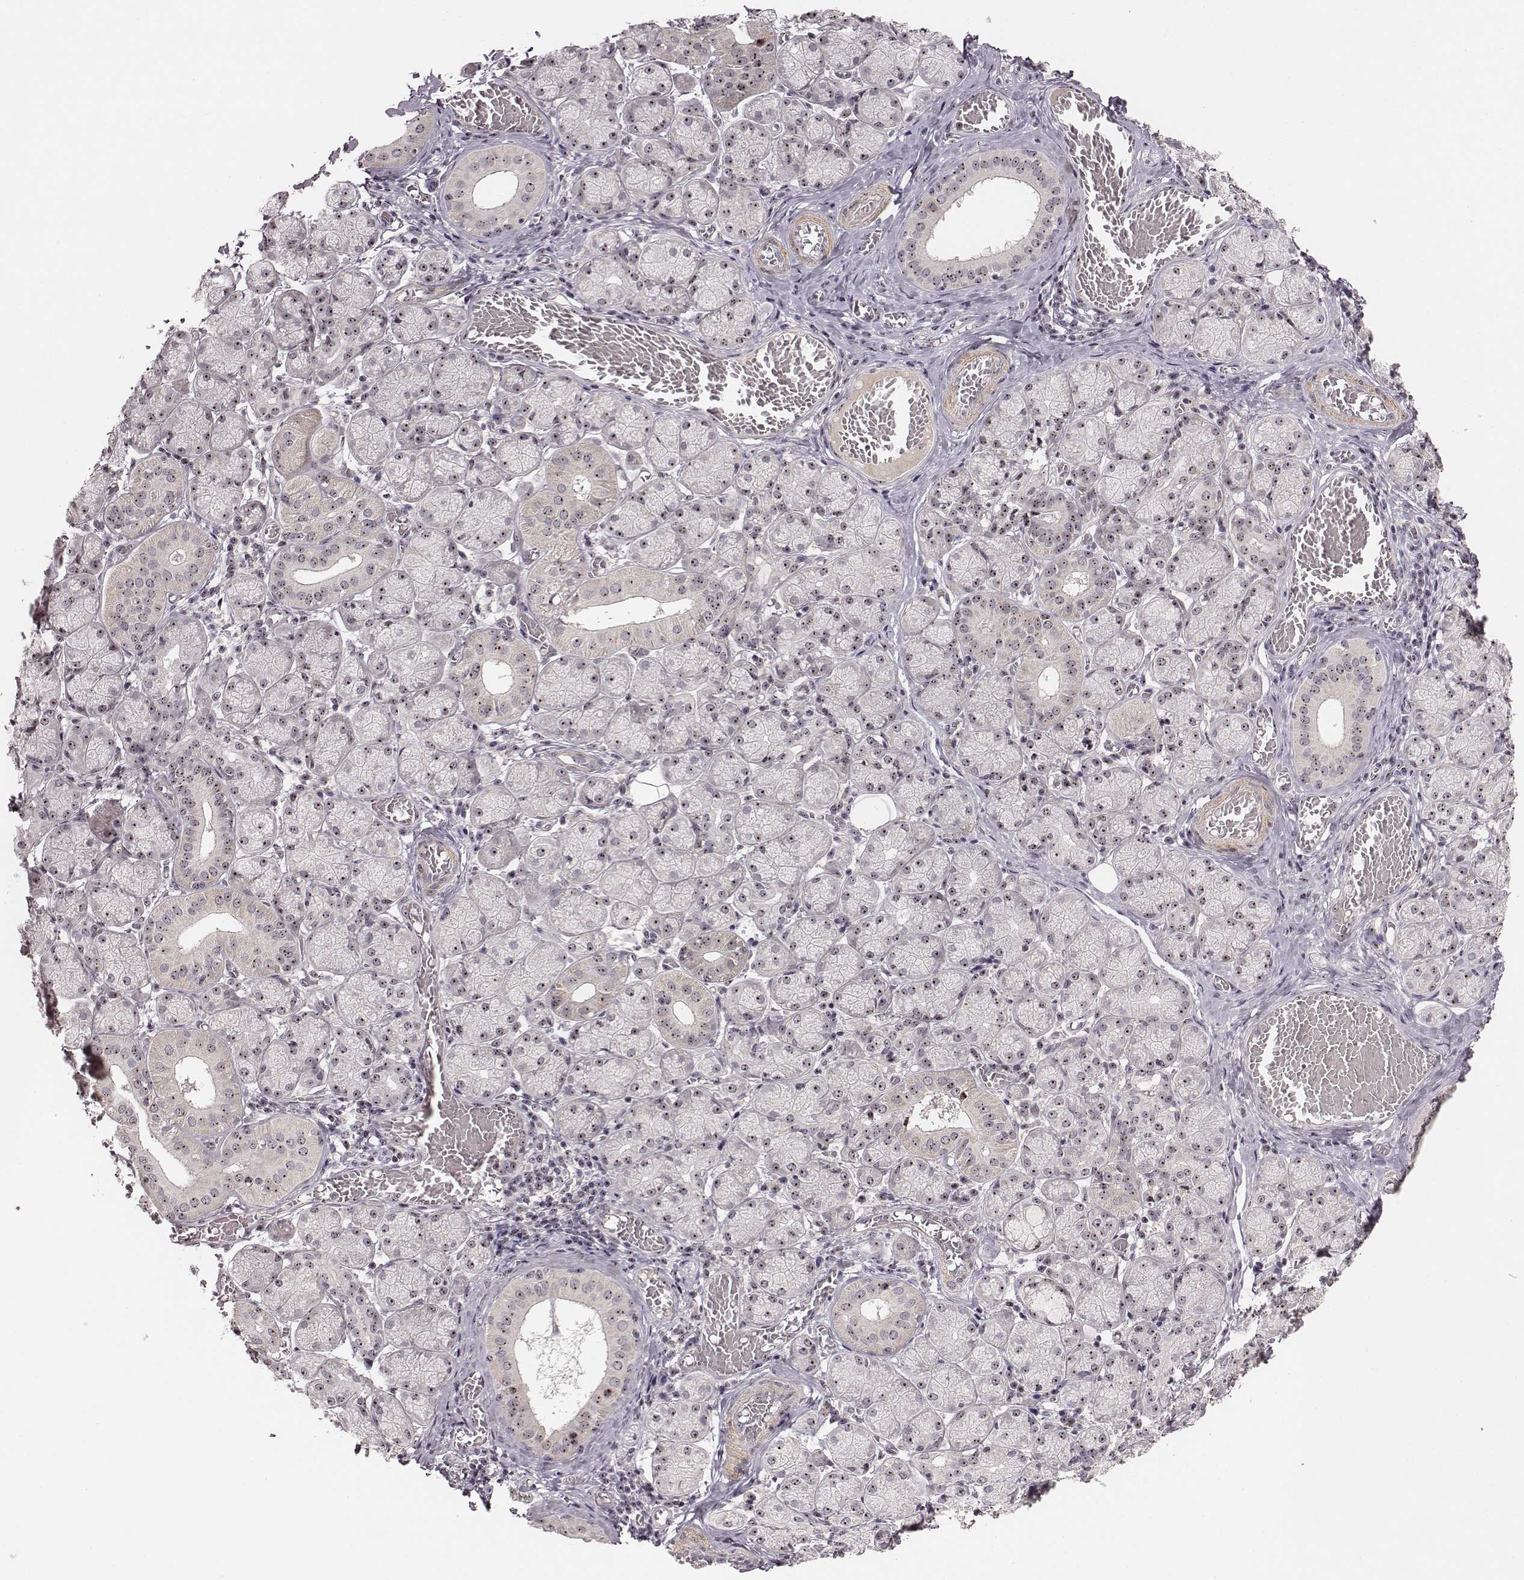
{"staining": {"intensity": "weak", "quantity": ">75%", "location": "nuclear"}, "tissue": "salivary gland", "cell_type": "Glandular cells", "image_type": "normal", "snomed": [{"axis": "morphology", "description": "Normal tissue, NOS"}, {"axis": "topography", "description": "Salivary gland"}, {"axis": "topography", "description": "Peripheral nerve tissue"}], "caption": "Glandular cells display low levels of weak nuclear staining in approximately >75% of cells in unremarkable human salivary gland.", "gene": "NOP56", "patient": {"sex": "female", "age": 24}}